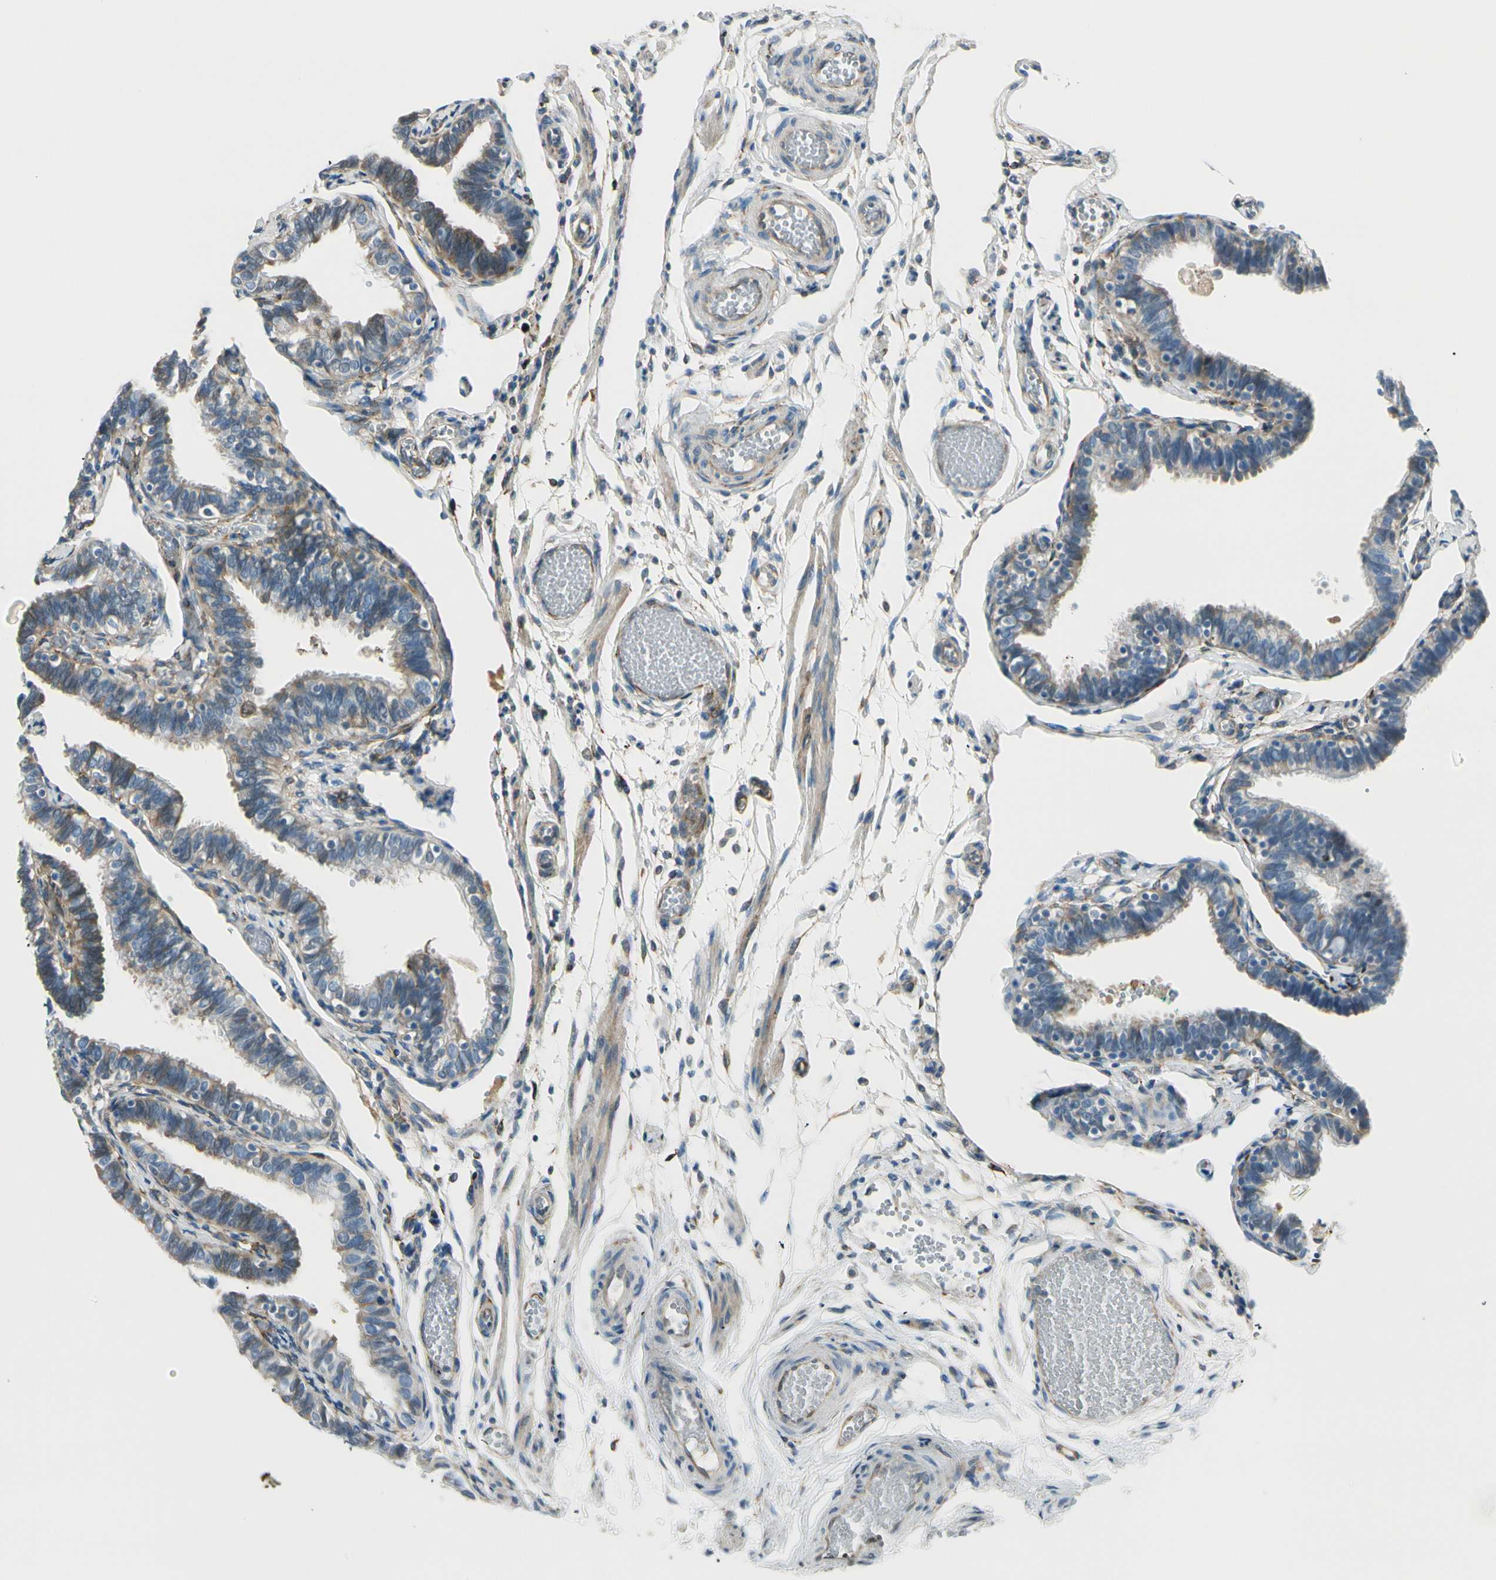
{"staining": {"intensity": "weak", "quantity": "25%-75%", "location": "cytoplasmic/membranous"}, "tissue": "fallopian tube", "cell_type": "Glandular cells", "image_type": "normal", "snomed": [{"axis": "morphology", "description": "Normal tissue, NOS"}, {"axis": "topography", "description": "Fallopian tube"}], "caption": "Fallopian tube stained with IHC shows weak cytoplasmic/membranous positivity in approximately 25%-75% of glandular cells. (DAB (3,3'-diaminobenzidine) = brown stain, brightfield microscopy at high magnification).", "gene": "FKBP7", "patient": {"sex": "female", "age": 46}}